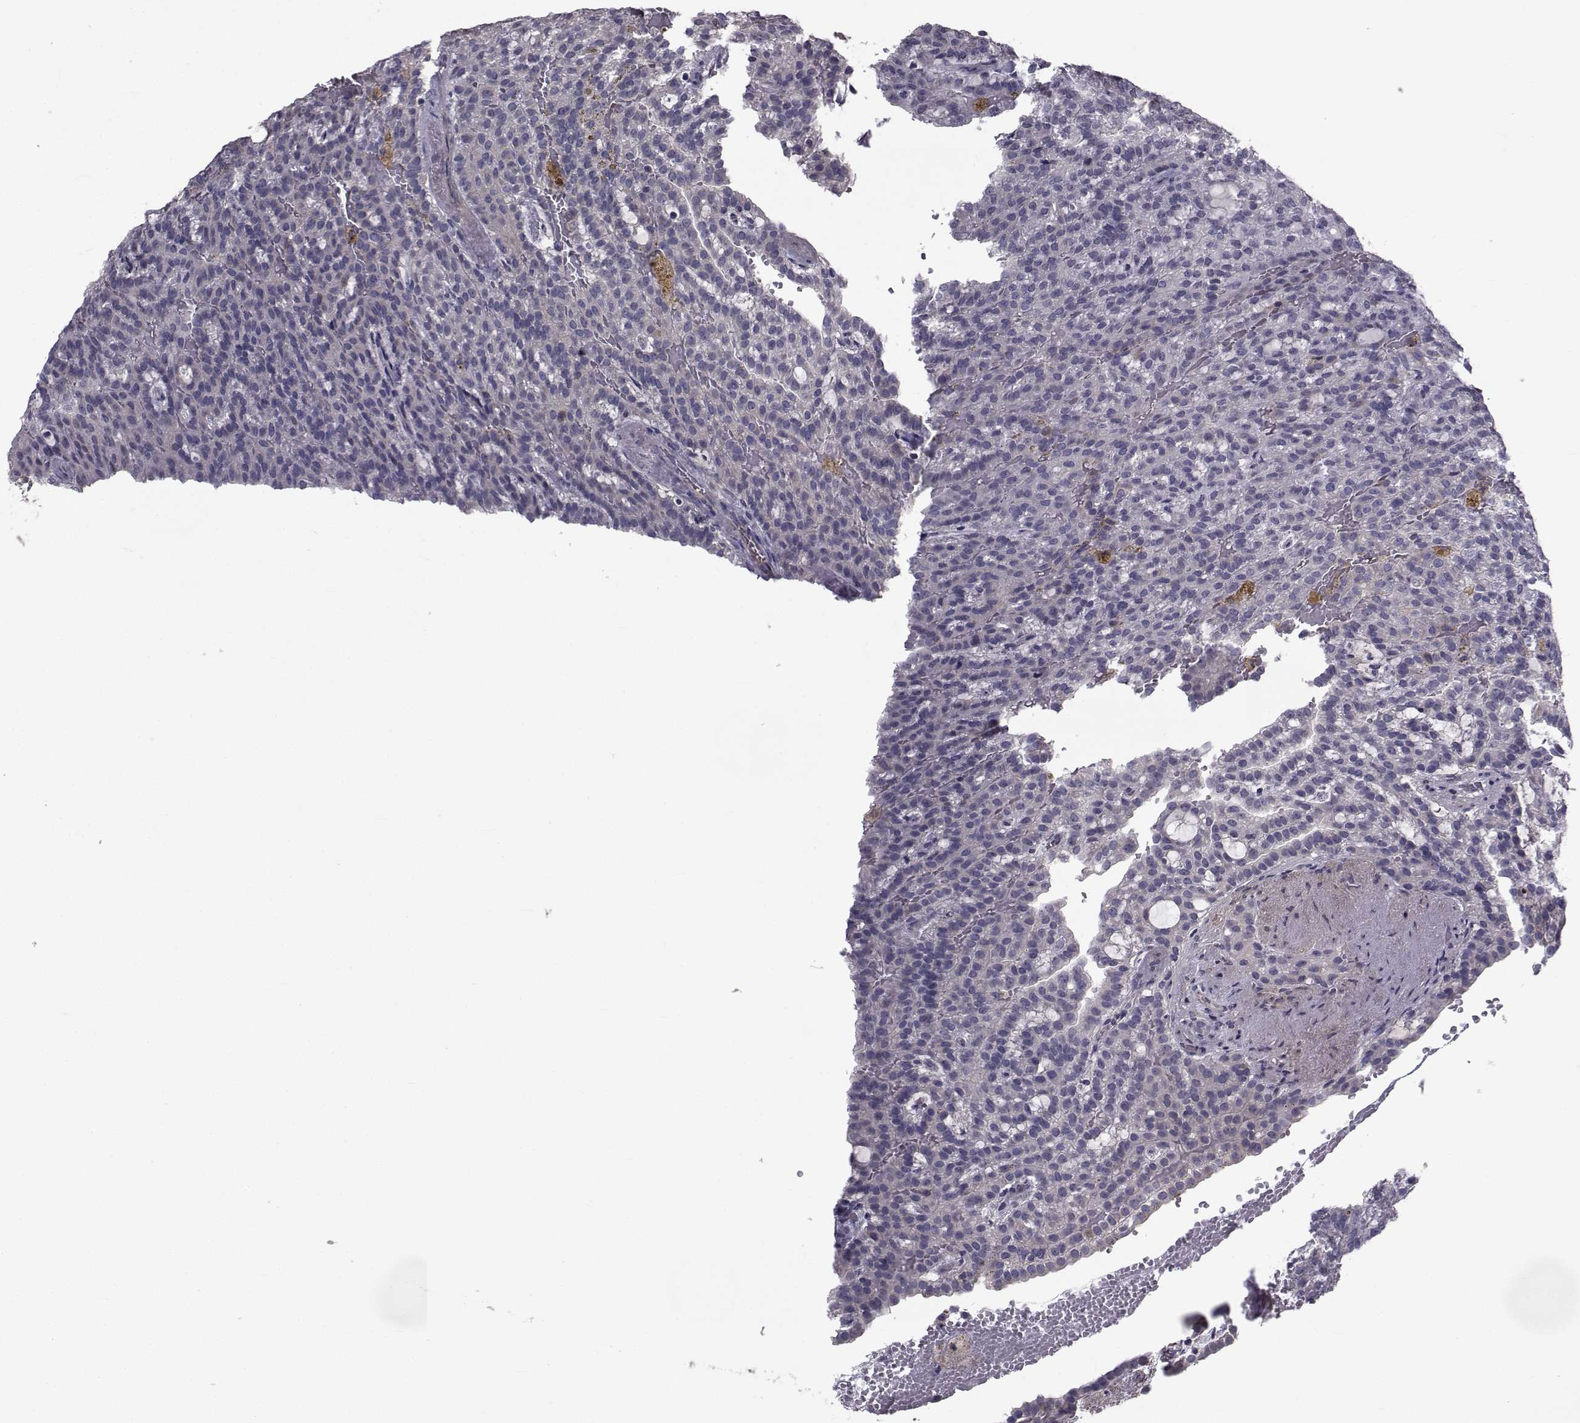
{"staining": {"intensity": "negative", "quantity": "none", "location": "none"}, "tissue": "renal cancer", "cell_type": "Tumor cells", "image_type": "cancer", "snomed": [{"axis": "morphology", "description": "Adenocarcinoma, NOS"}, {"axis": "topography", "description": "Kidney"}], "caption": "Immunohistochemistry (IHC) histopathology image of neoplastic tissue: human adenocarcinoma (renal) stained with DAB shows no significant protein staining in tumor cells. (Stains: DAB immunohistochemistry with hematoxylin counter stain, Microscopy: brightfield microscopy at high magnification).", "gene": "CFAP74", "patient": {"sex": "male", "age": 63}}